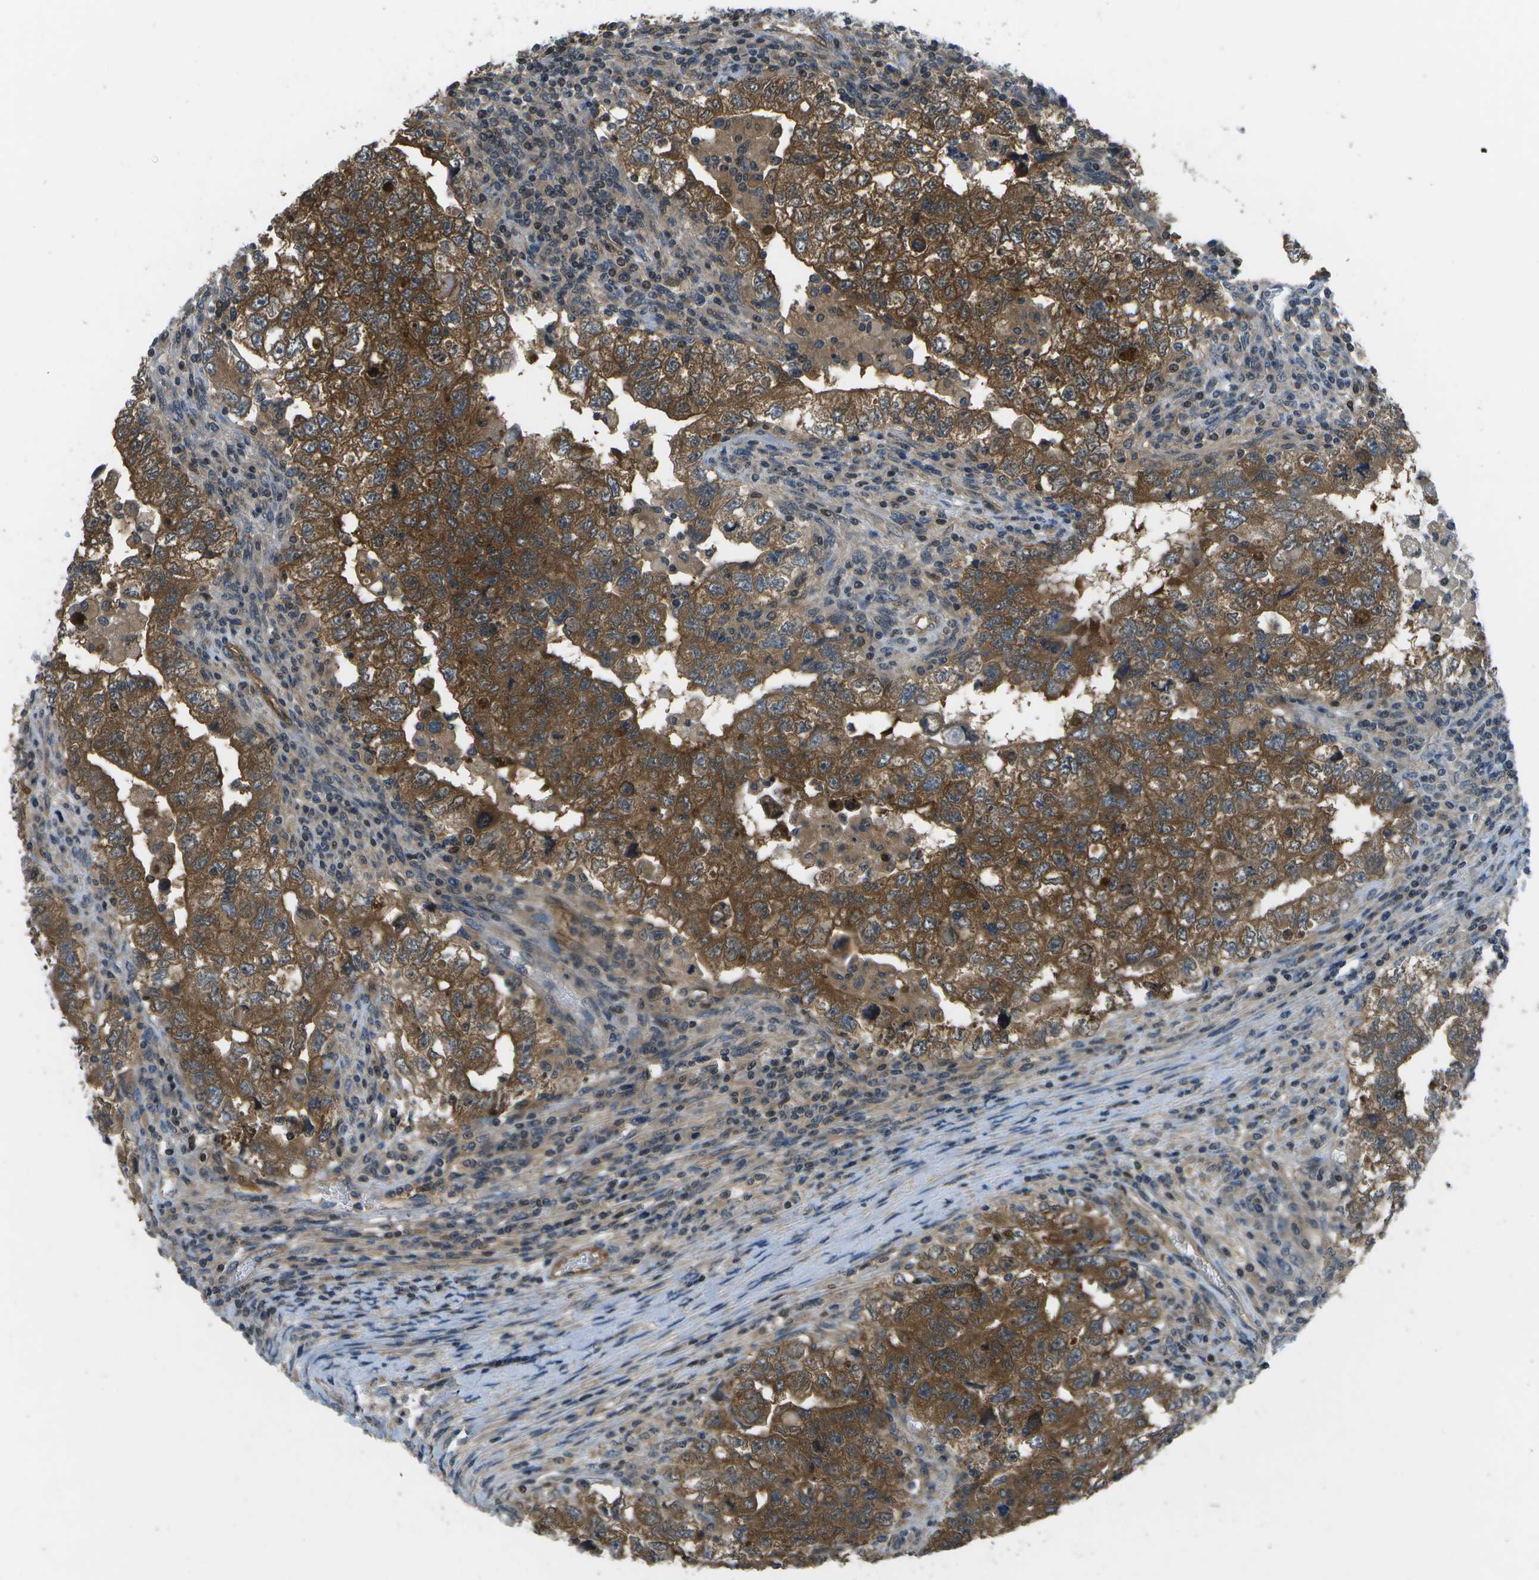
{"staining": {"intensity": "strong", "quantity": ">75%", "location": "cytoplasmic/membranous"}, "tissue": "testis cancer", "cell_type": "Tumor cells", "image_type": "cancer", "snomed": [{"axis": "morphology", "description": "Carcinoma, Embryonal, NOS"}, {"axis": "topography", "description": "Testis"}], "caption": "Testis embryonal carcinoma stained with a protein marker displays strong staining in tumor cells.", "gene": "ENPP5", "patient": {"sex": "male", "age": 36}}